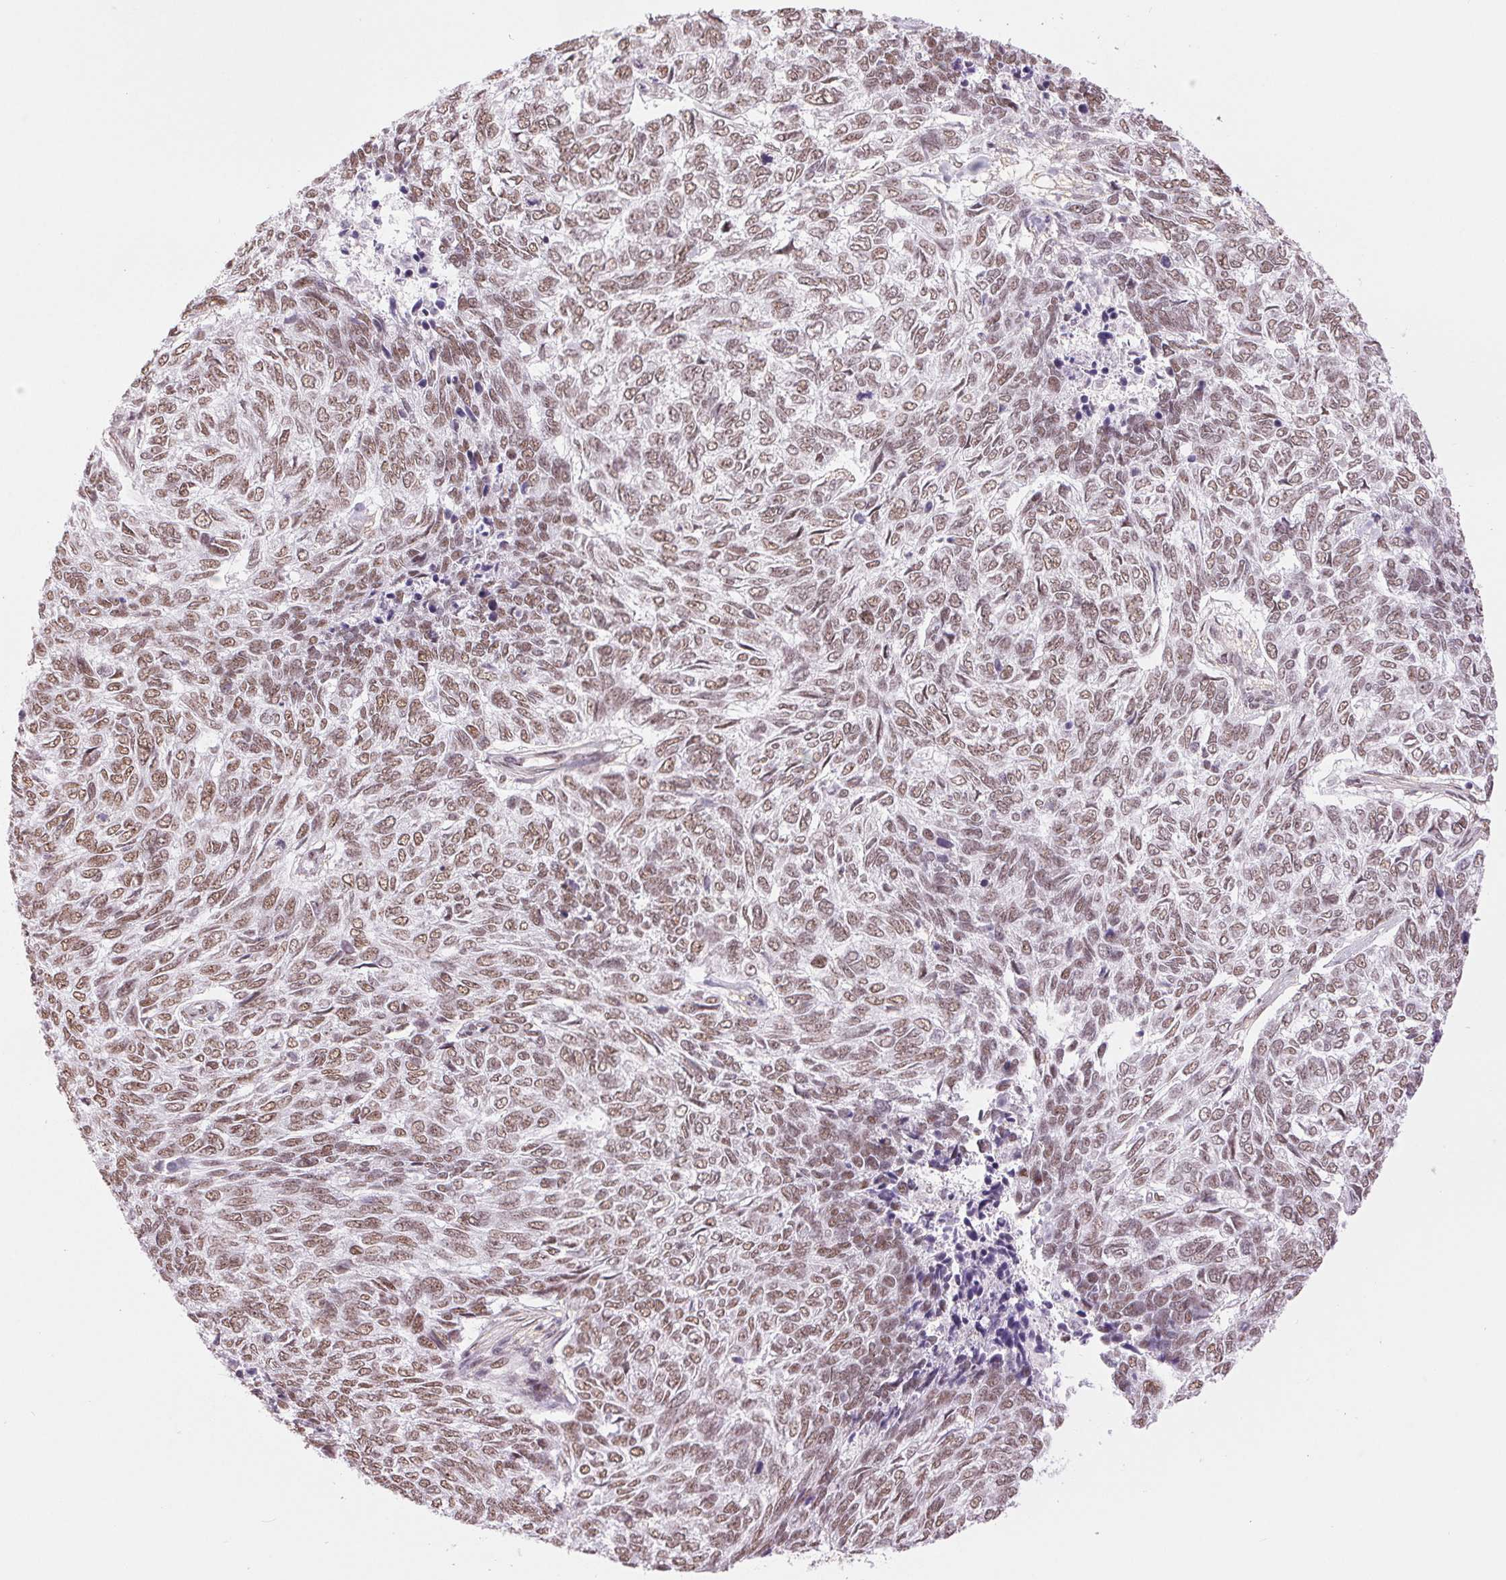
{"staining": {"intensity": "weak", "quantity": ">75%", "location": "nuclear"}, "tissue": "skin cancer", "cell_type": "Tumor cells", "image_type": "cancer", "snomed": [{"axis": "morphology", "description": "Basal cell carcinoma"}, {"axis": "topography", "description": "Skin"}], "caption": "A brown stain highlights weak nuclear staining of a protein in skin basal cell carcinoma tumor cells.", "gene": "ZFR2", "patient": {"sex": "female", "age": 65}}